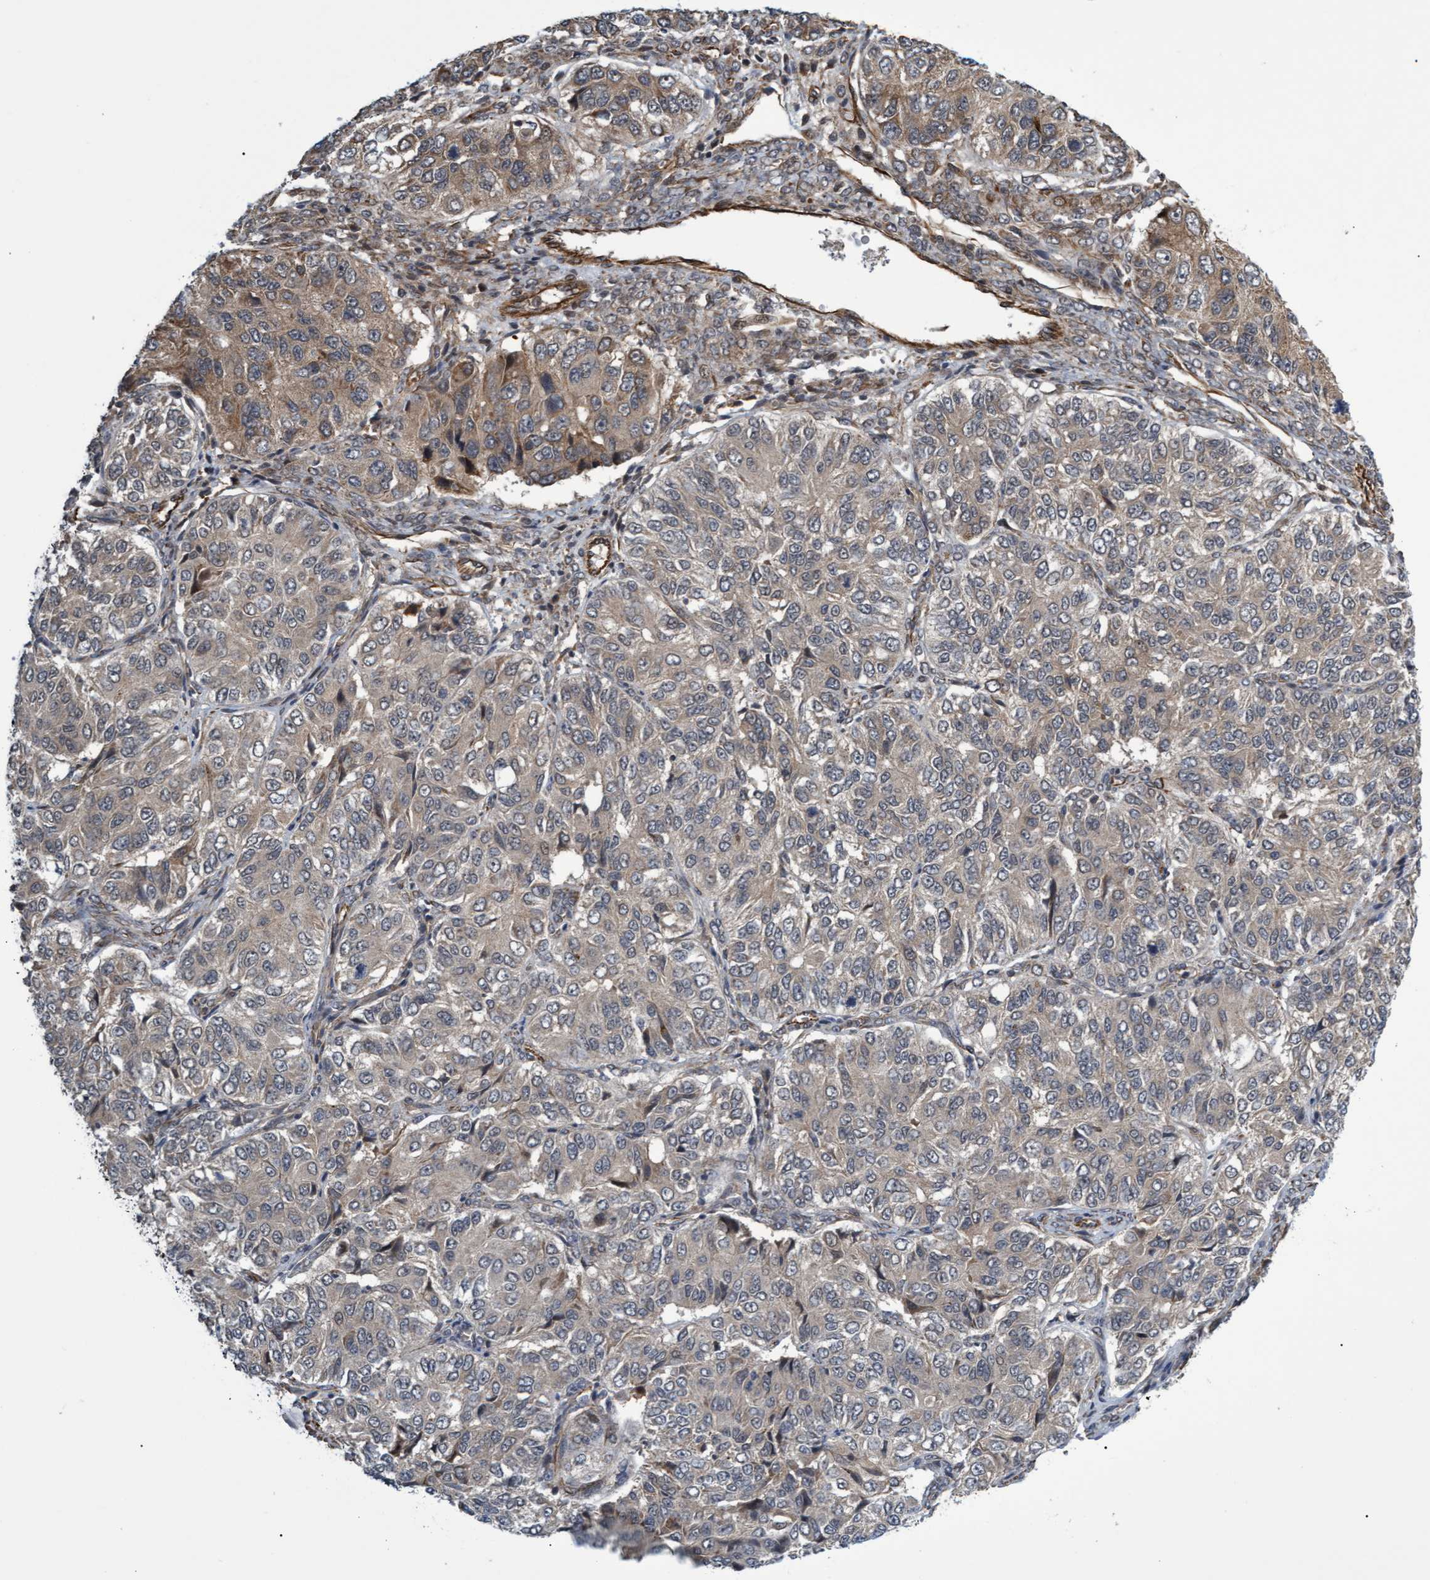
{"staining": {"intensity": "weak", "quantity": "25%-75%", "location": "cytoplasmic/membranous"}, "tissue": "ovarian cancer", "cell_type": "Tumor cells", "image_type": "cancer", "snomed": [{"axis": "morphology", "description": "Carcinoma, endometroid"}, {"axis": "topography", "description": "Ovary"}], "caption": "Immunohistochemistry (IHC) photomicrograph of ovarian endometroid carcinoma stained for a protein (brown), which exhibits low levels of weak cytoplasmic/membranous staining in approximately 25%-75% of tumor cells.", "gene": "TNFRSF10B", "patient": {"sex": "female", "age": 51}}